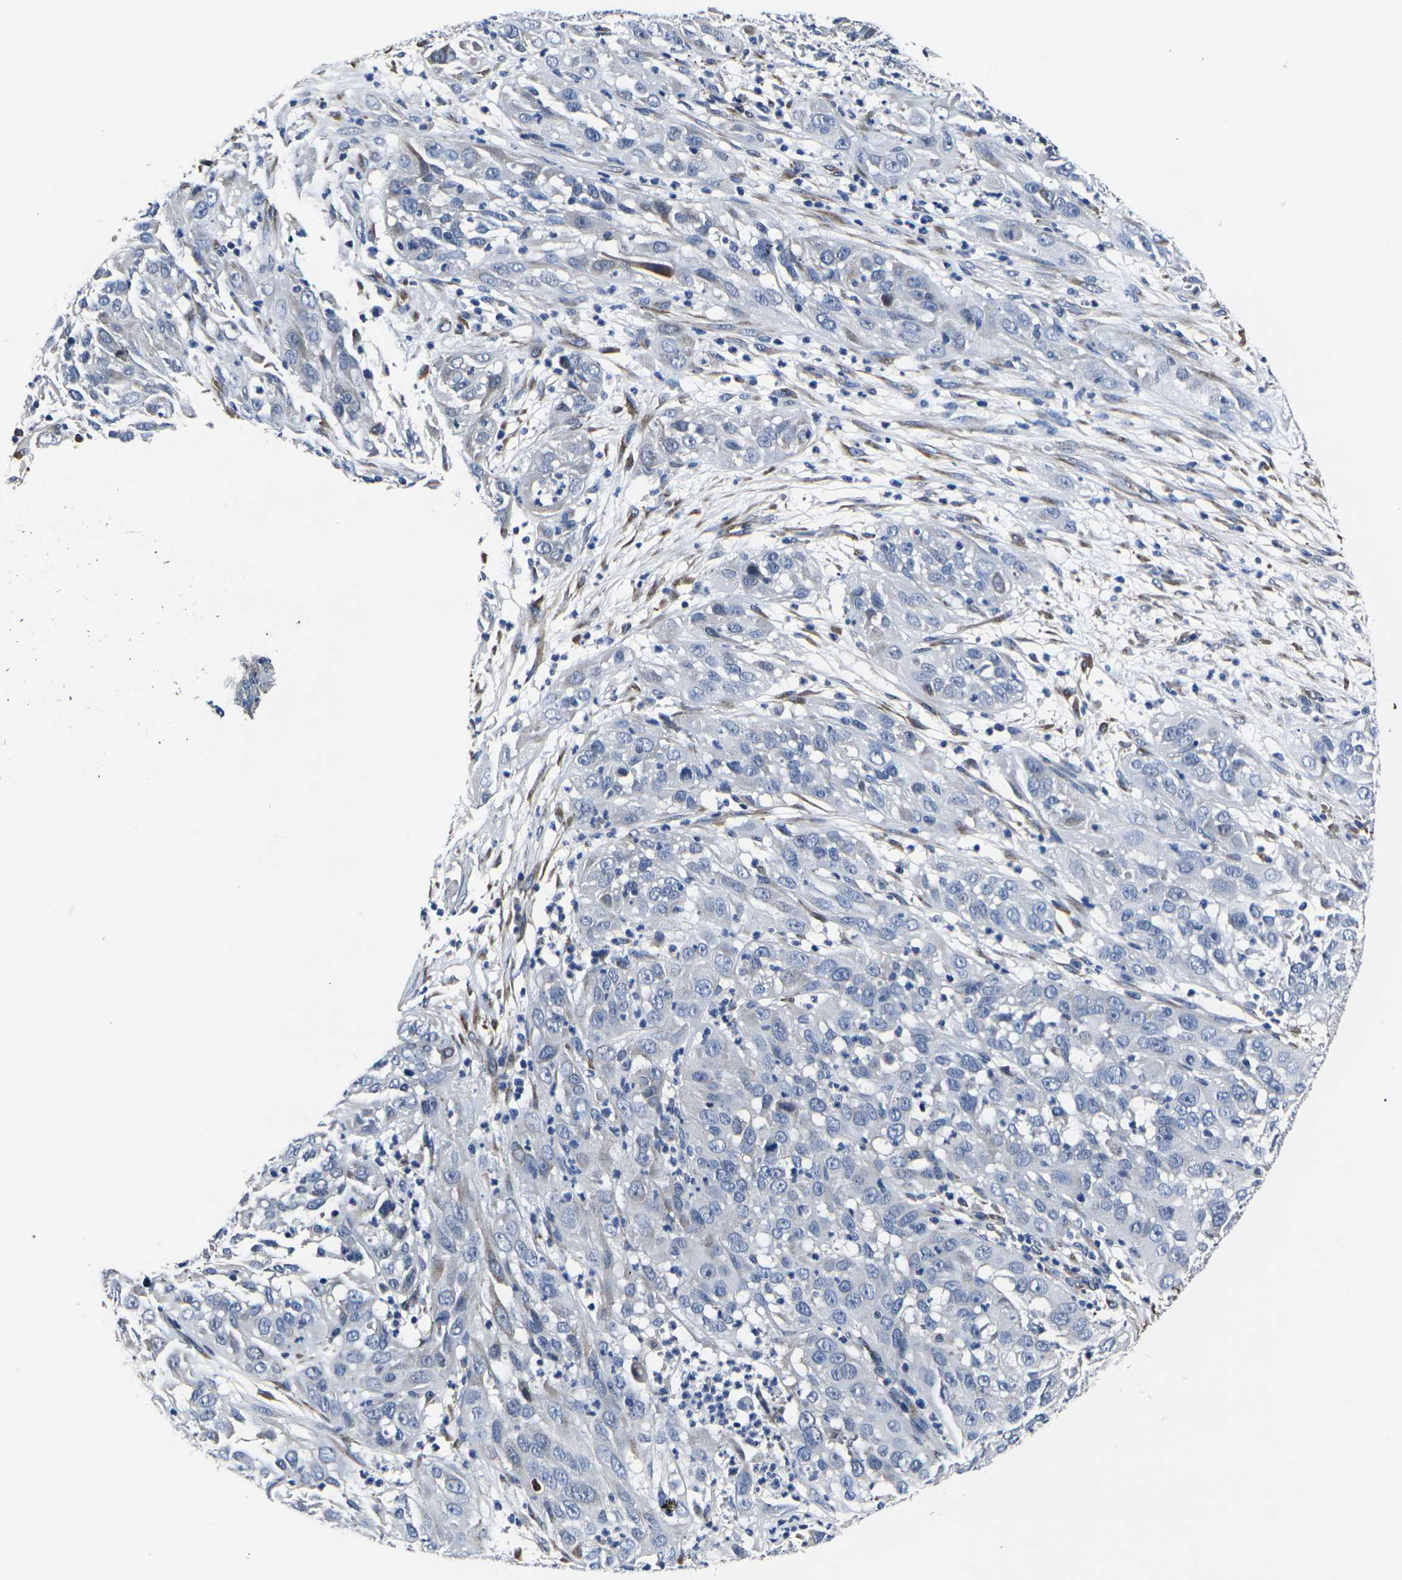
{"staining": {"intensity": "negative", "quantity": "none", "location": "none"}, "tissue": "cervical cancer", "cell_type": "Tumor cells", "image_type": "cancer", "snomed": [{"axis": "morphology", "description": "Squamous cell carcinoma, NOS"}, {"axis": "topography", "description": "Cervix"}], "caption": "Immunohistochemical staining of cervical cancer exhibits no significant expression in tumor cells.", "gene": "CYP2C8", "patient": {"sex": "female", "age": 32}}